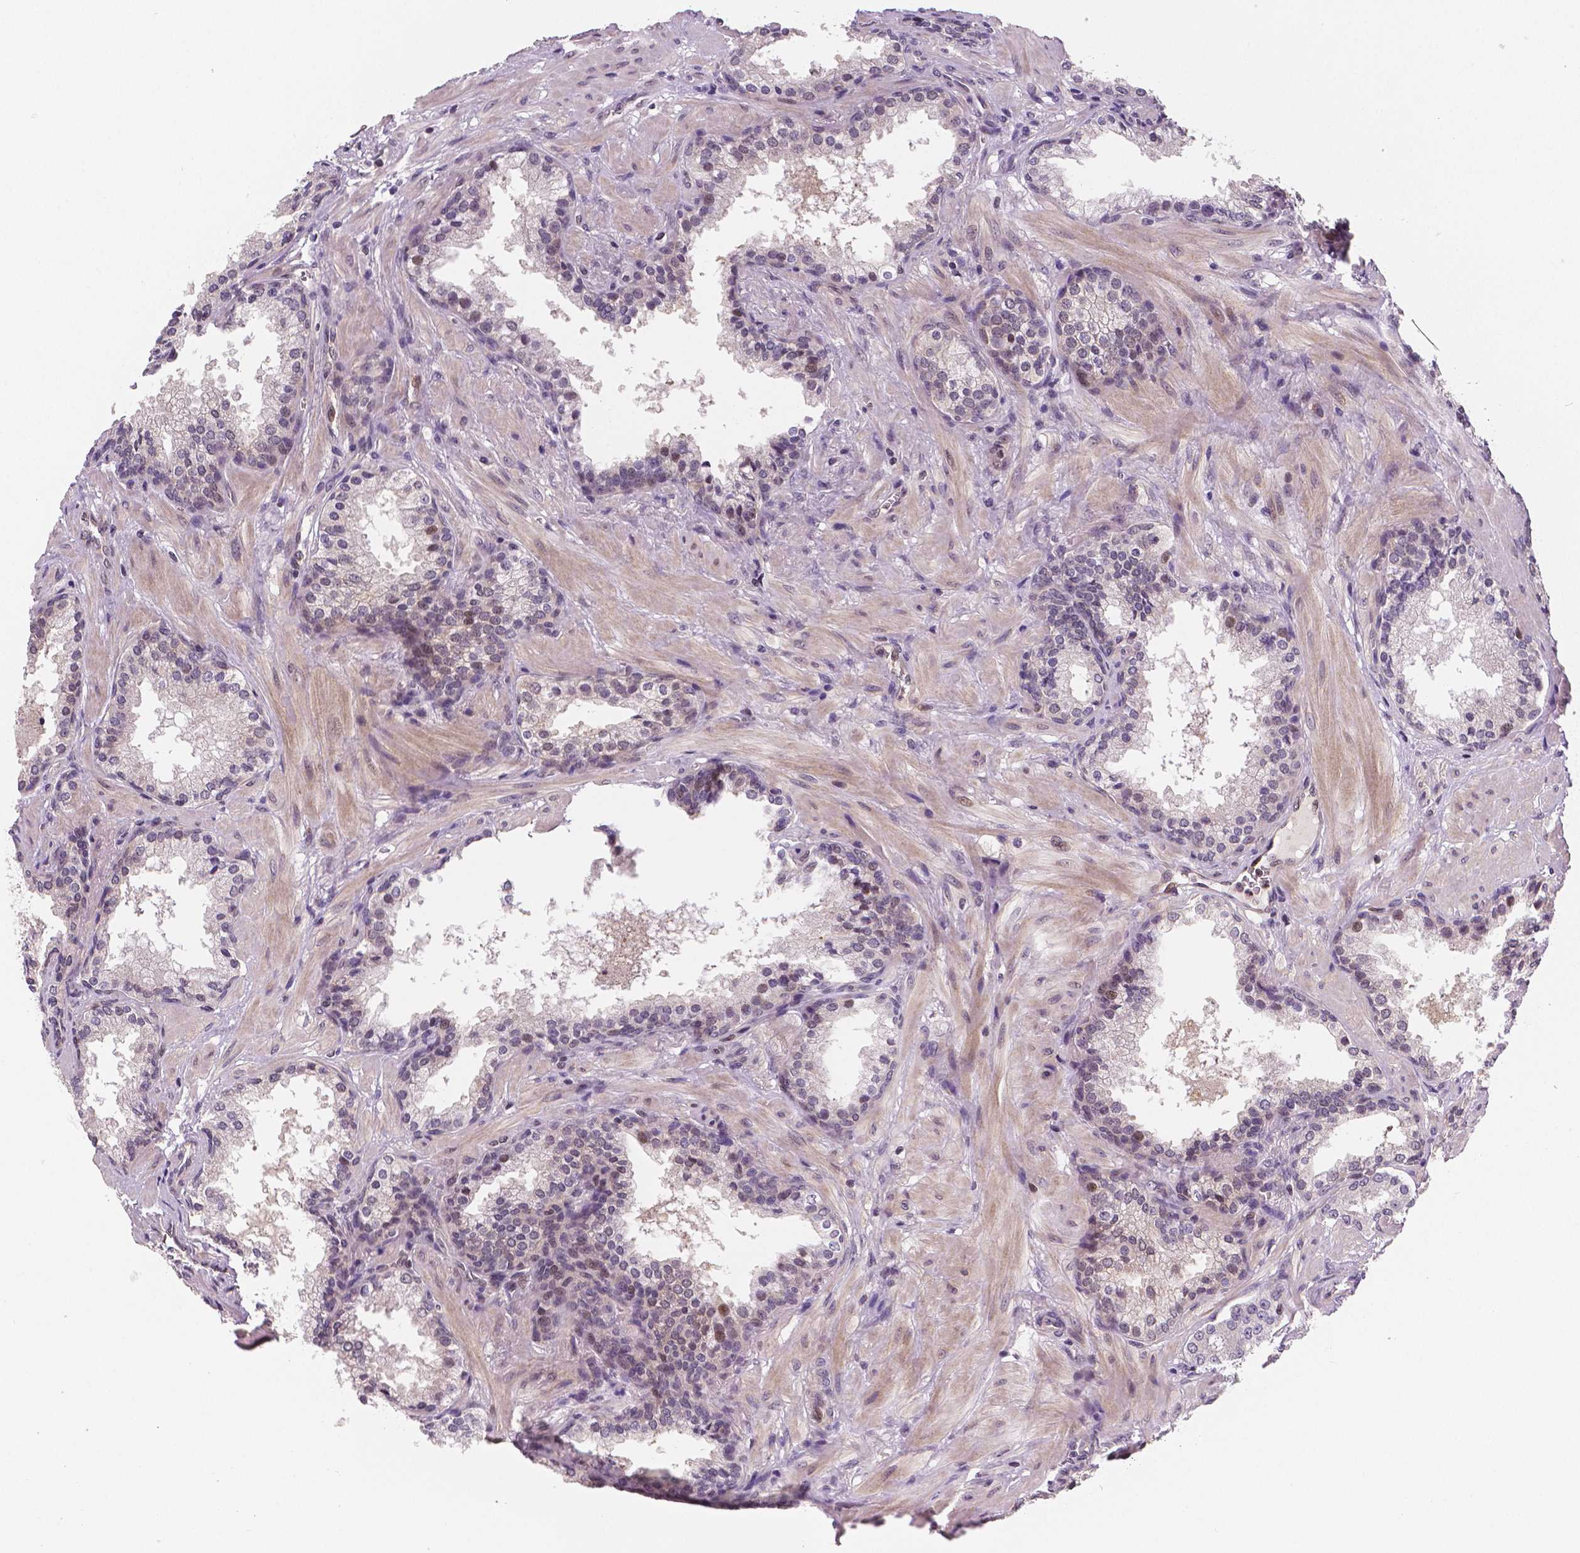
{"staining": {"intensity": "moderate", "quantity": "<25%", "location": "nuclear"}, "tissue": "prostate cancer", "cell_type": "Tumor cells", "image_type": "cancer", "snomed": [{"axis": "morphology", "description": "Adenocarcinoma, Low grade"}, {"axis": "topography", "description": "Prostate"}], "caption": "A photomicrograph of prostate cancer stained for a protein exhibits moderate nuclear brown staining in tumor cells. The staining was performed using DAB, with brown indicating positive protein expression. Nuclei are stained blue with hematoxylin.", "gene": "STAT3", "patient": {"sex": "male", "age": 56}}